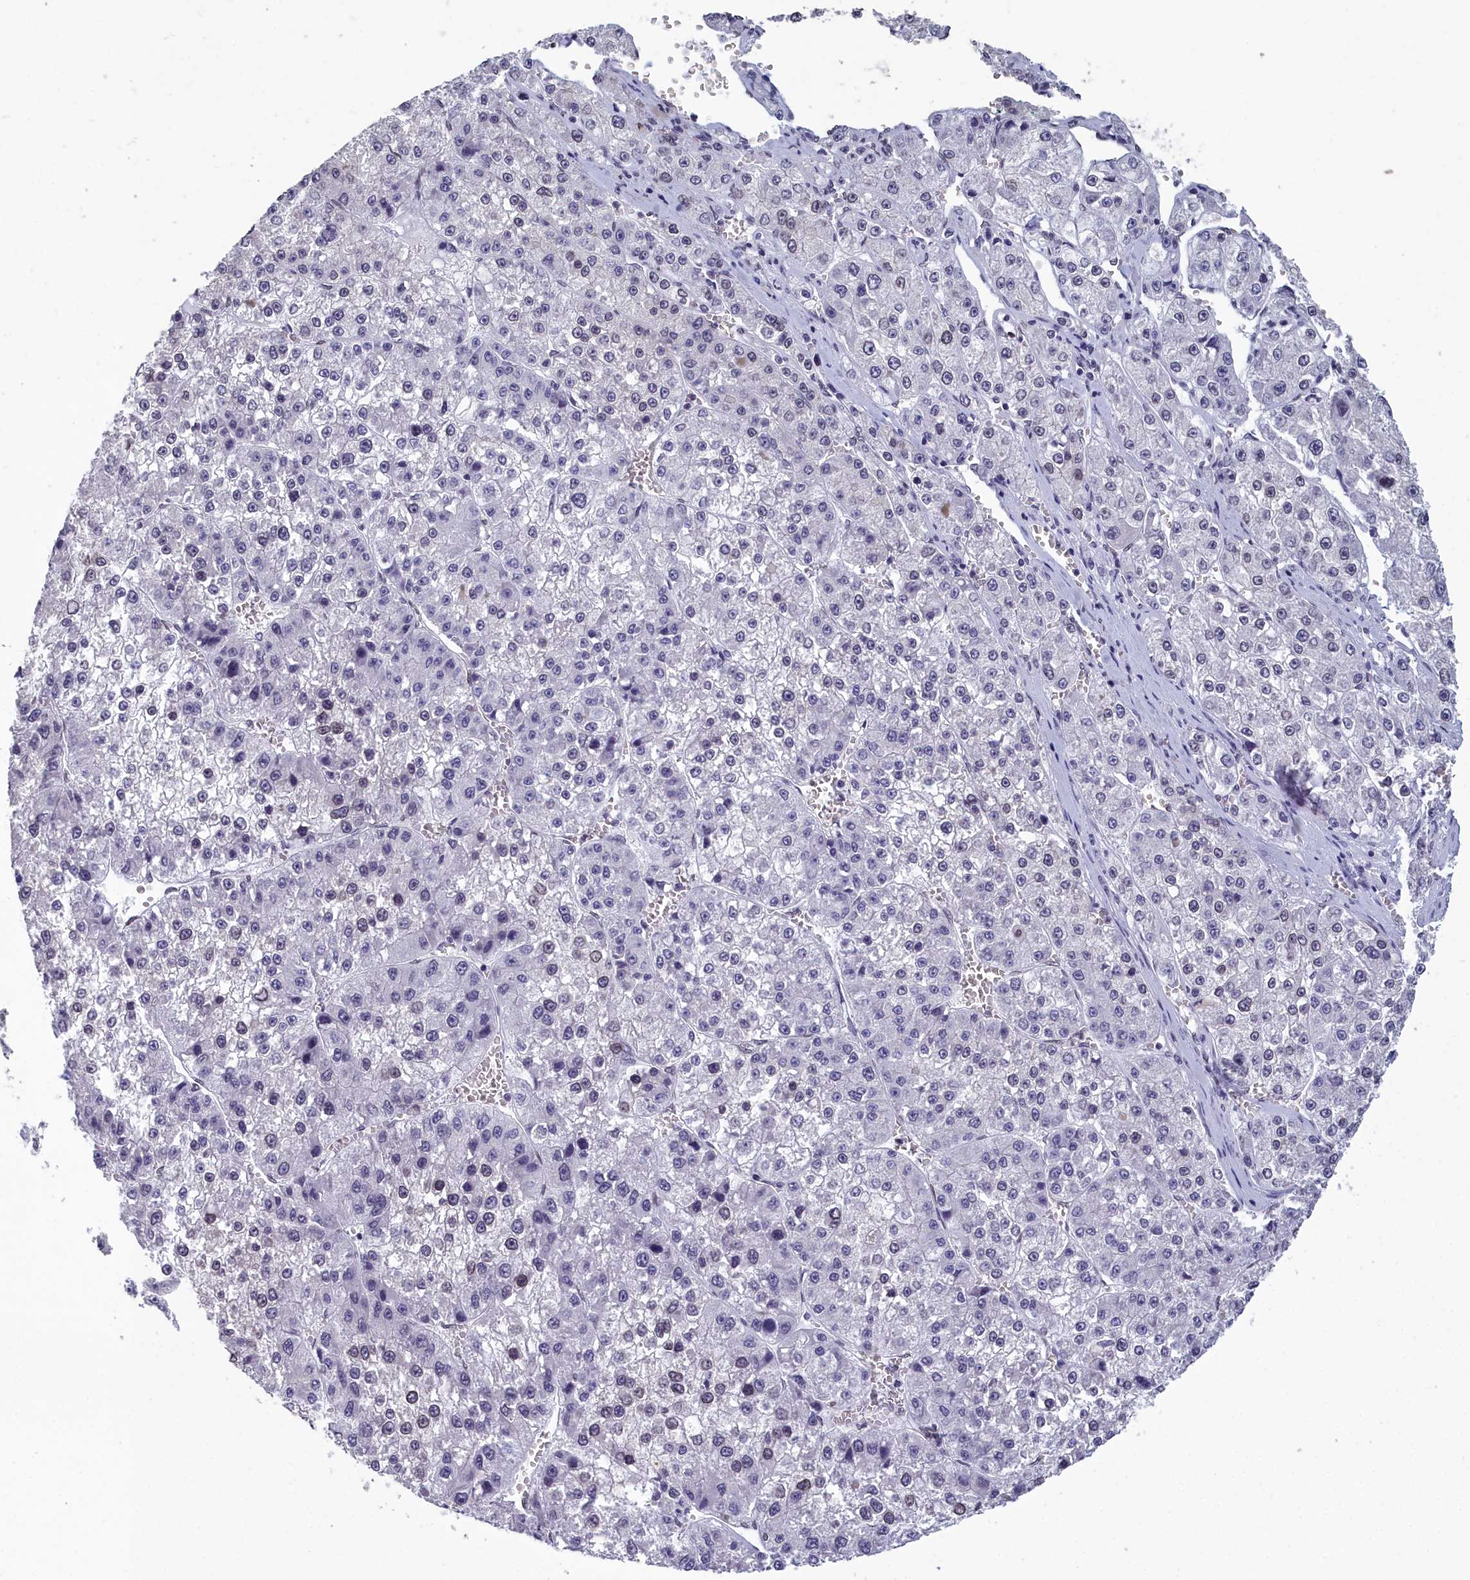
{"staining": {"intensity": "weak", "quantity": "<25%", "location": "nuclear"}, "tissue": "liver cancer", "cell_type": "Tumor cells", "image_type": "cancer", "snomed": [{"axis": "morphology", "description": "Carcinoma, Hepatocellular, NOS"}, {"axis": "topography", "description": "Liver"}], "caption": "Image shows no protein staining in tumor cells of liver hepatocellular carcinoma tissue. The staining was performed using DAB to visualize the protein expression in brown, while the nuclei were stained in blue with hematoxylin (Magnification: 20x).", "gene": "CCDC97", "patient": {"sex": "female", "age": 73}}